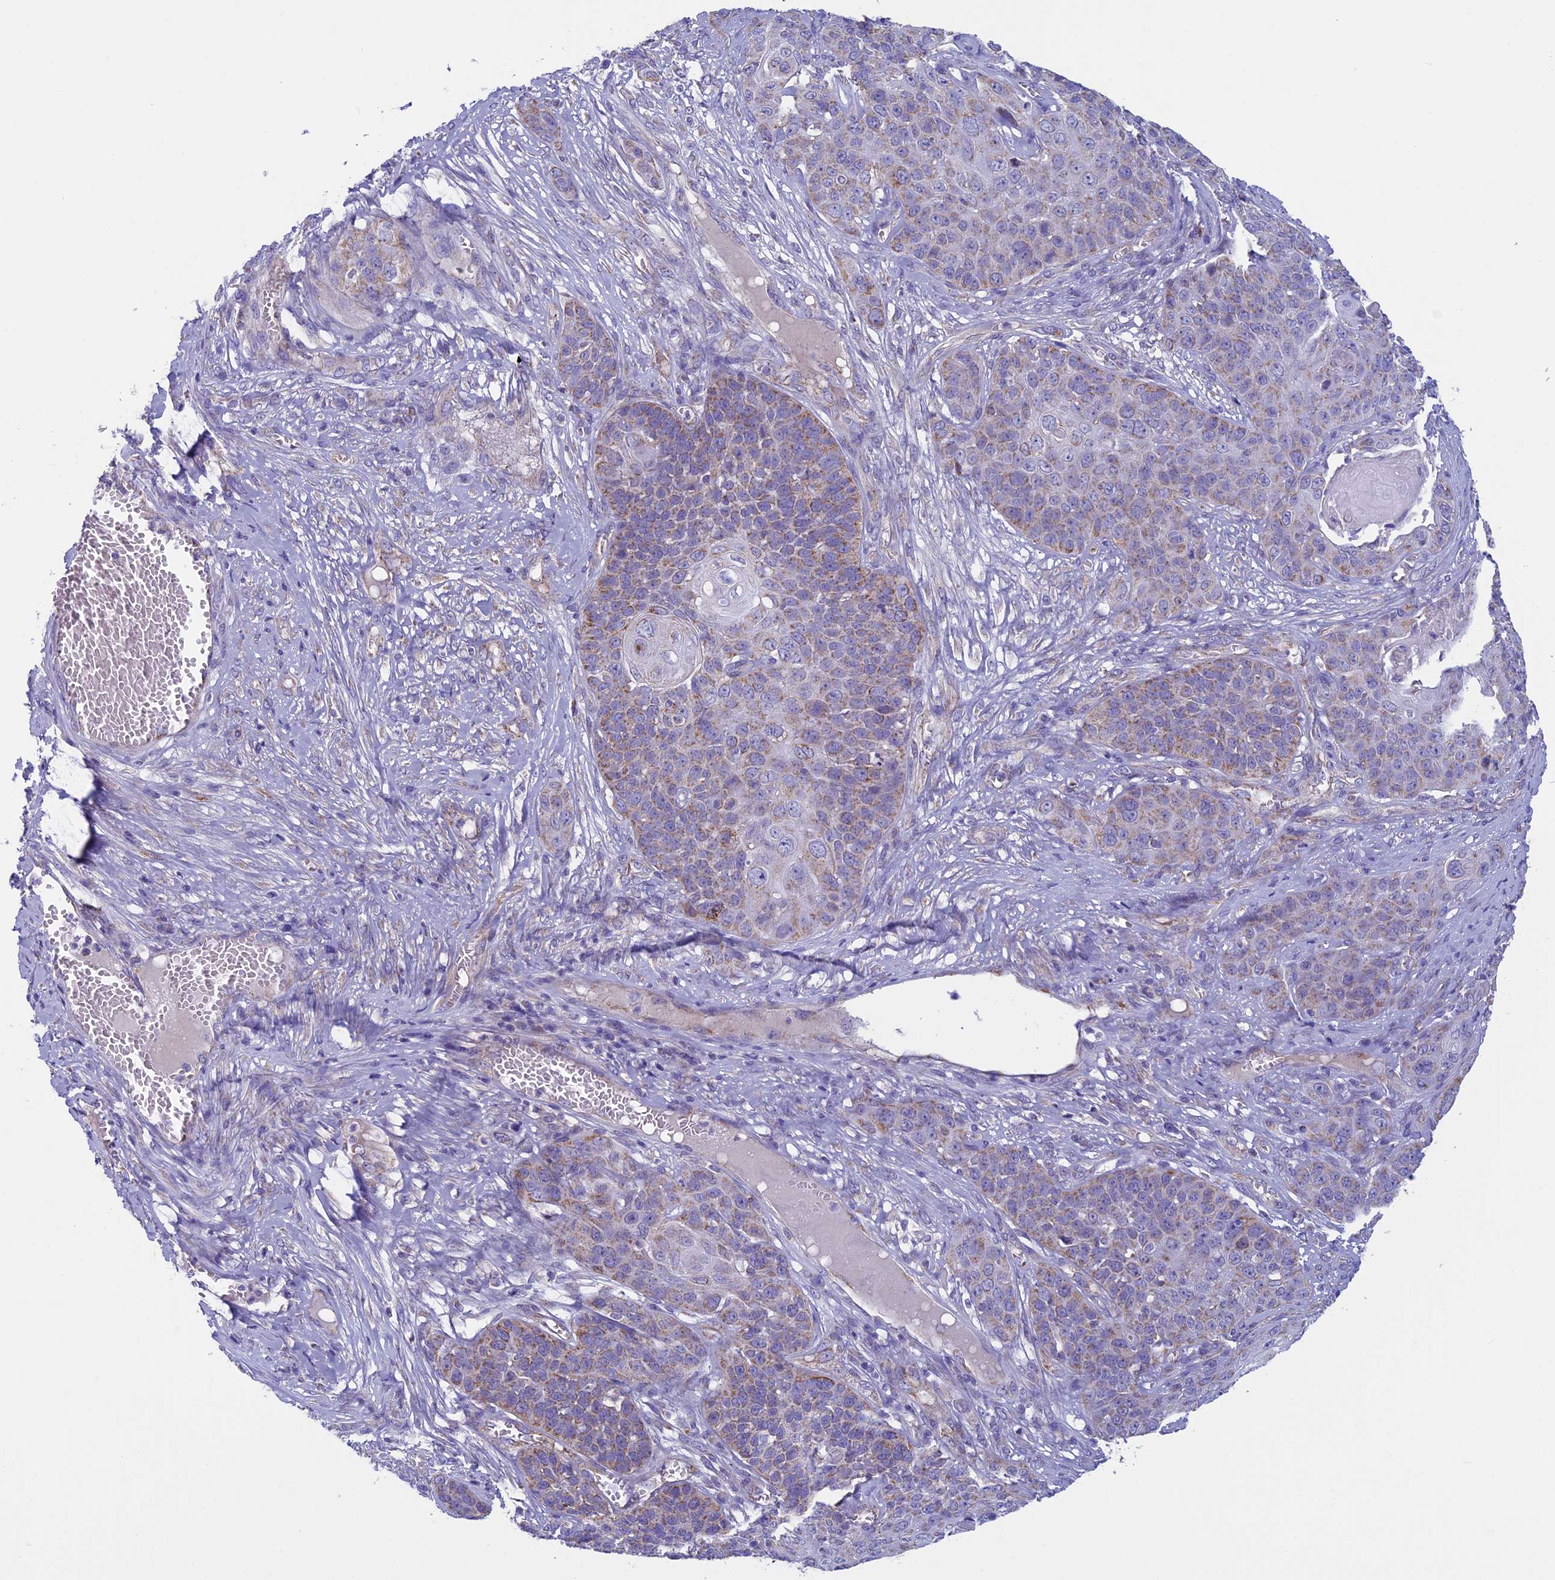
{"staining": {"intensity": "weak", "quantity": ">75%", "location": "cytoplasmic/membranous"}, "tissue": "skin cancer", "cell_type": "Tumor cells", "image_type": "cancer", "snomed": [{"axis": "morphology", "description": "Squamous cell carcinoma, NOS"}, {"axis": "topography", "description": "Skin"}], "caption": "DAB (3,3'-diaminobenzidine) immunohistochemical staining of human skin squamous cell carcinoma shows weak cytoplasmic/membranous protein positivity in about >75% of tumor cells.", "gene": "MFSD12", "patient": {"sex": "male", "age": 55}}